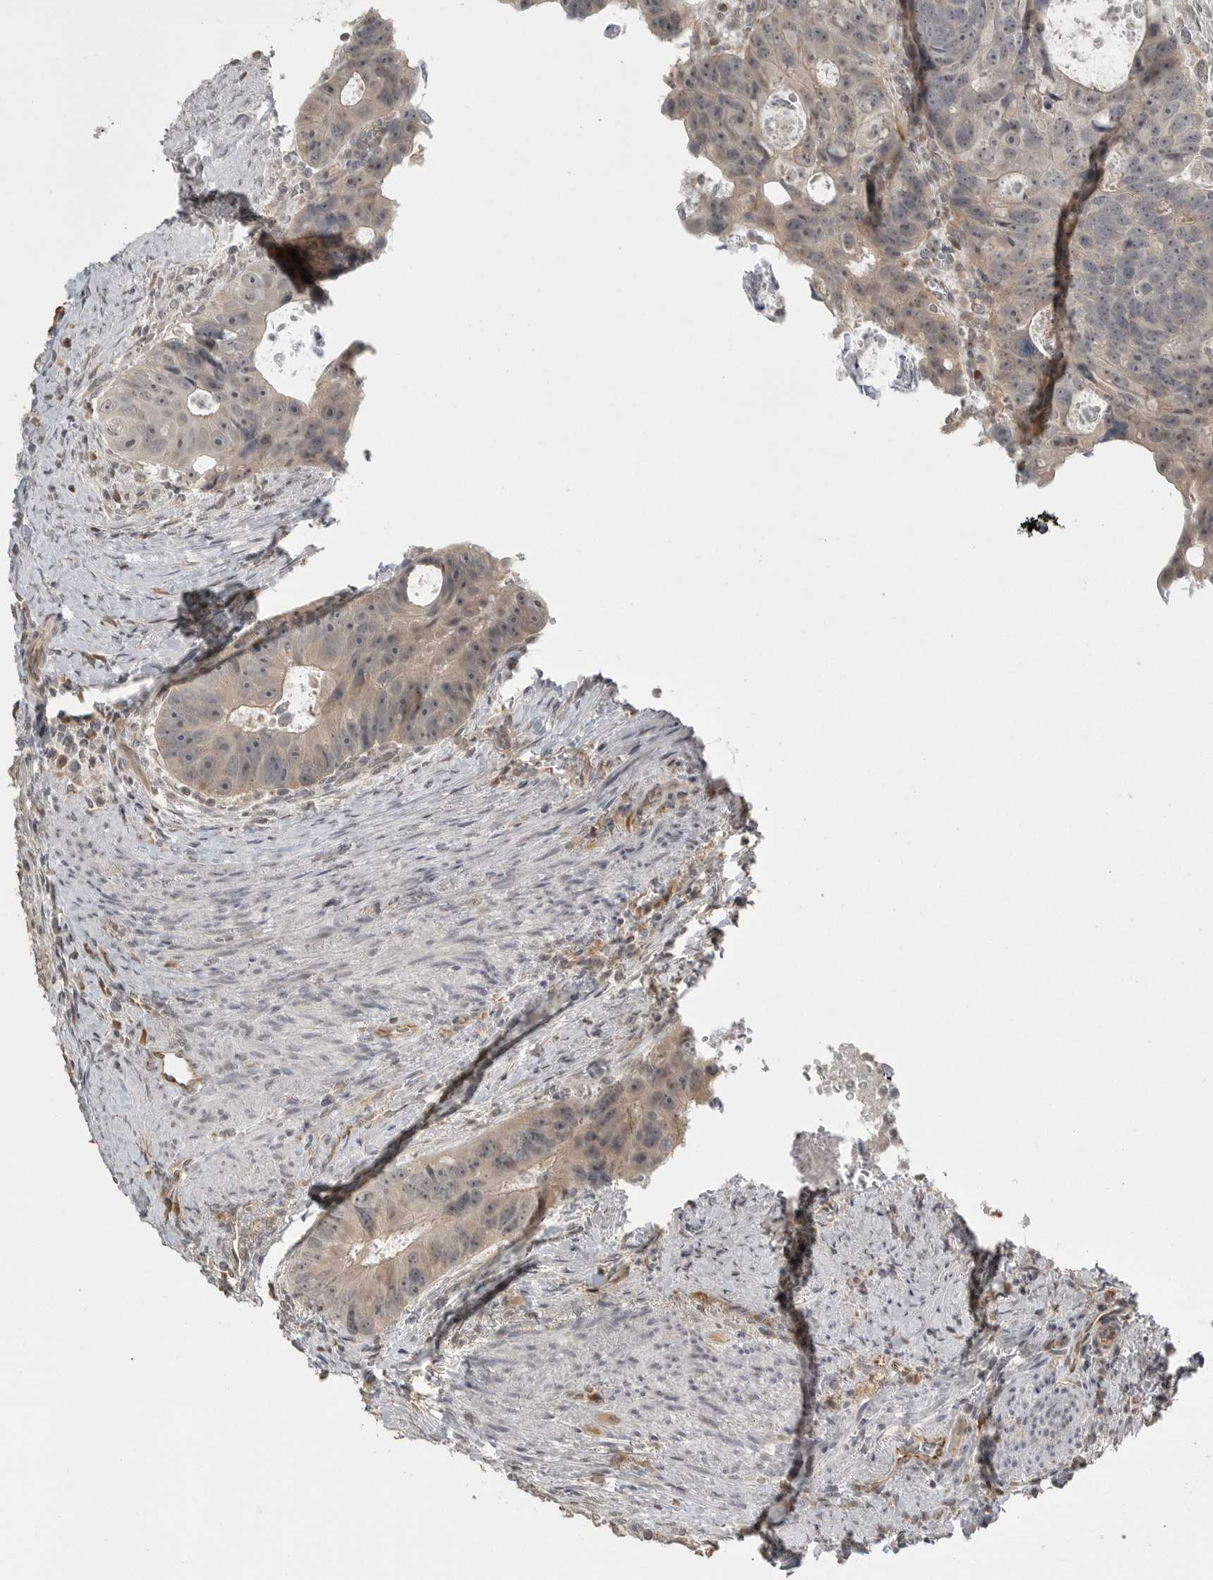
{"staining": {"intensity": "weak", "quantity": "<25%", "location": "cytoplasmic/membranous"}, "tissue": "colorectal cancer", "cell_type": "Tumor cells", "image_type": "cancer", "snomed": [{"axis": "morphology", "description": "Adenocarcinoma, NOS"}, {"axis": "topography", "description": "Rectum"}], "caption": "An immunohistochemistry photomicrograph of colorectal cancer is shown. There is no staining in tumor cells of colorectal cancer.", "gene": "SMG8", "patient": {"sex": "male", "age": 59}}